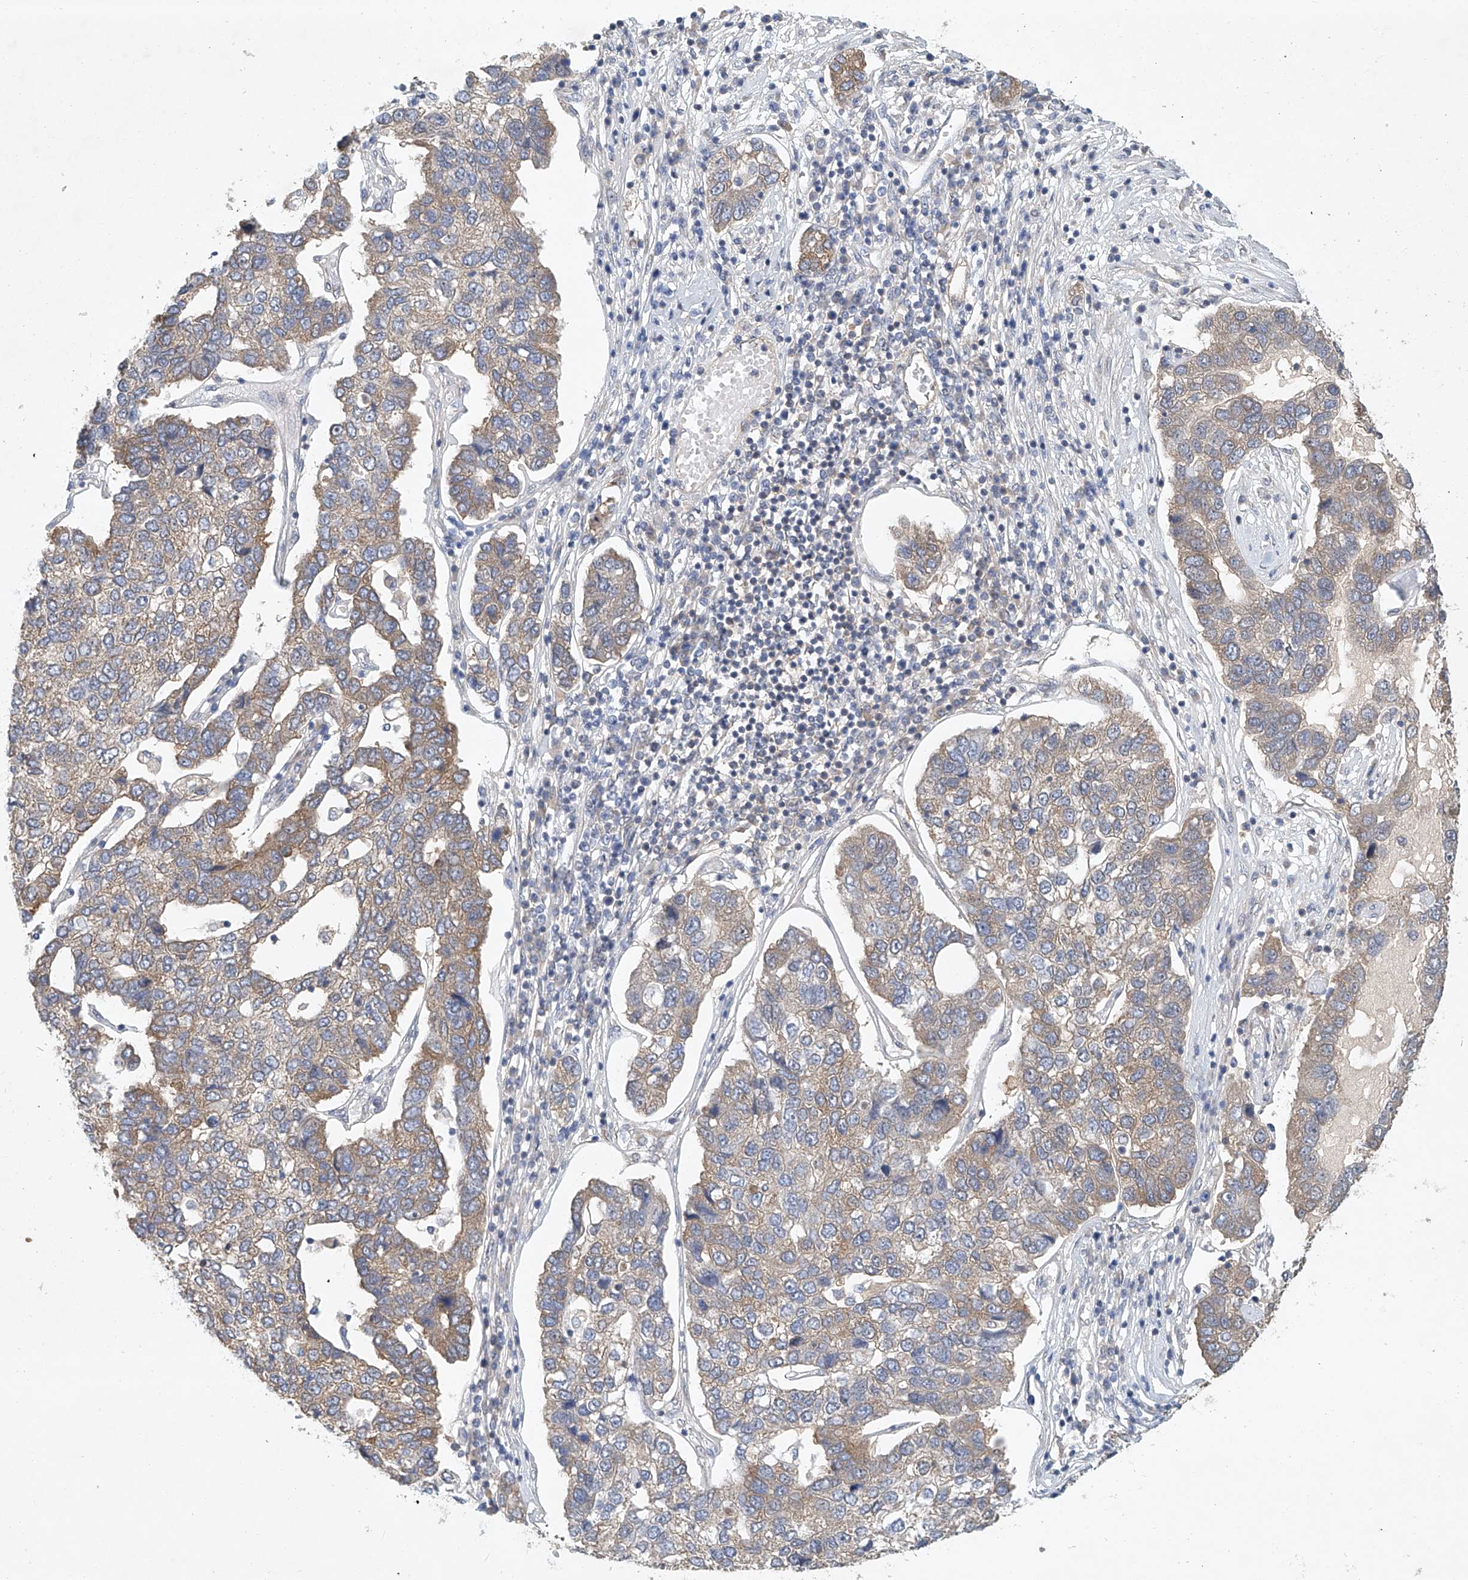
{"staining": {"intensity": "moderate", "quantity": "25%-75%", "location": "cytoplasmic/membranous"}, "tissue": "pancreatic cancer", "cell_type": "Tumor cells", "image_type": "cancer", "snomed": [{"axis": "morphology", "description": "Adenocarcinoma, NOS"}, {"axis": "topography", "description": "Pancreas"}], "caption": "There is medium levels of moderate cytoplasmic/membranous expression in tumor cells of pancreatic adenocarcinoma, as demonstrated by immunohistochemical staining (brown color).", "gene": "CARMIL1", "patient": {"sex": "female", "age": 61}}